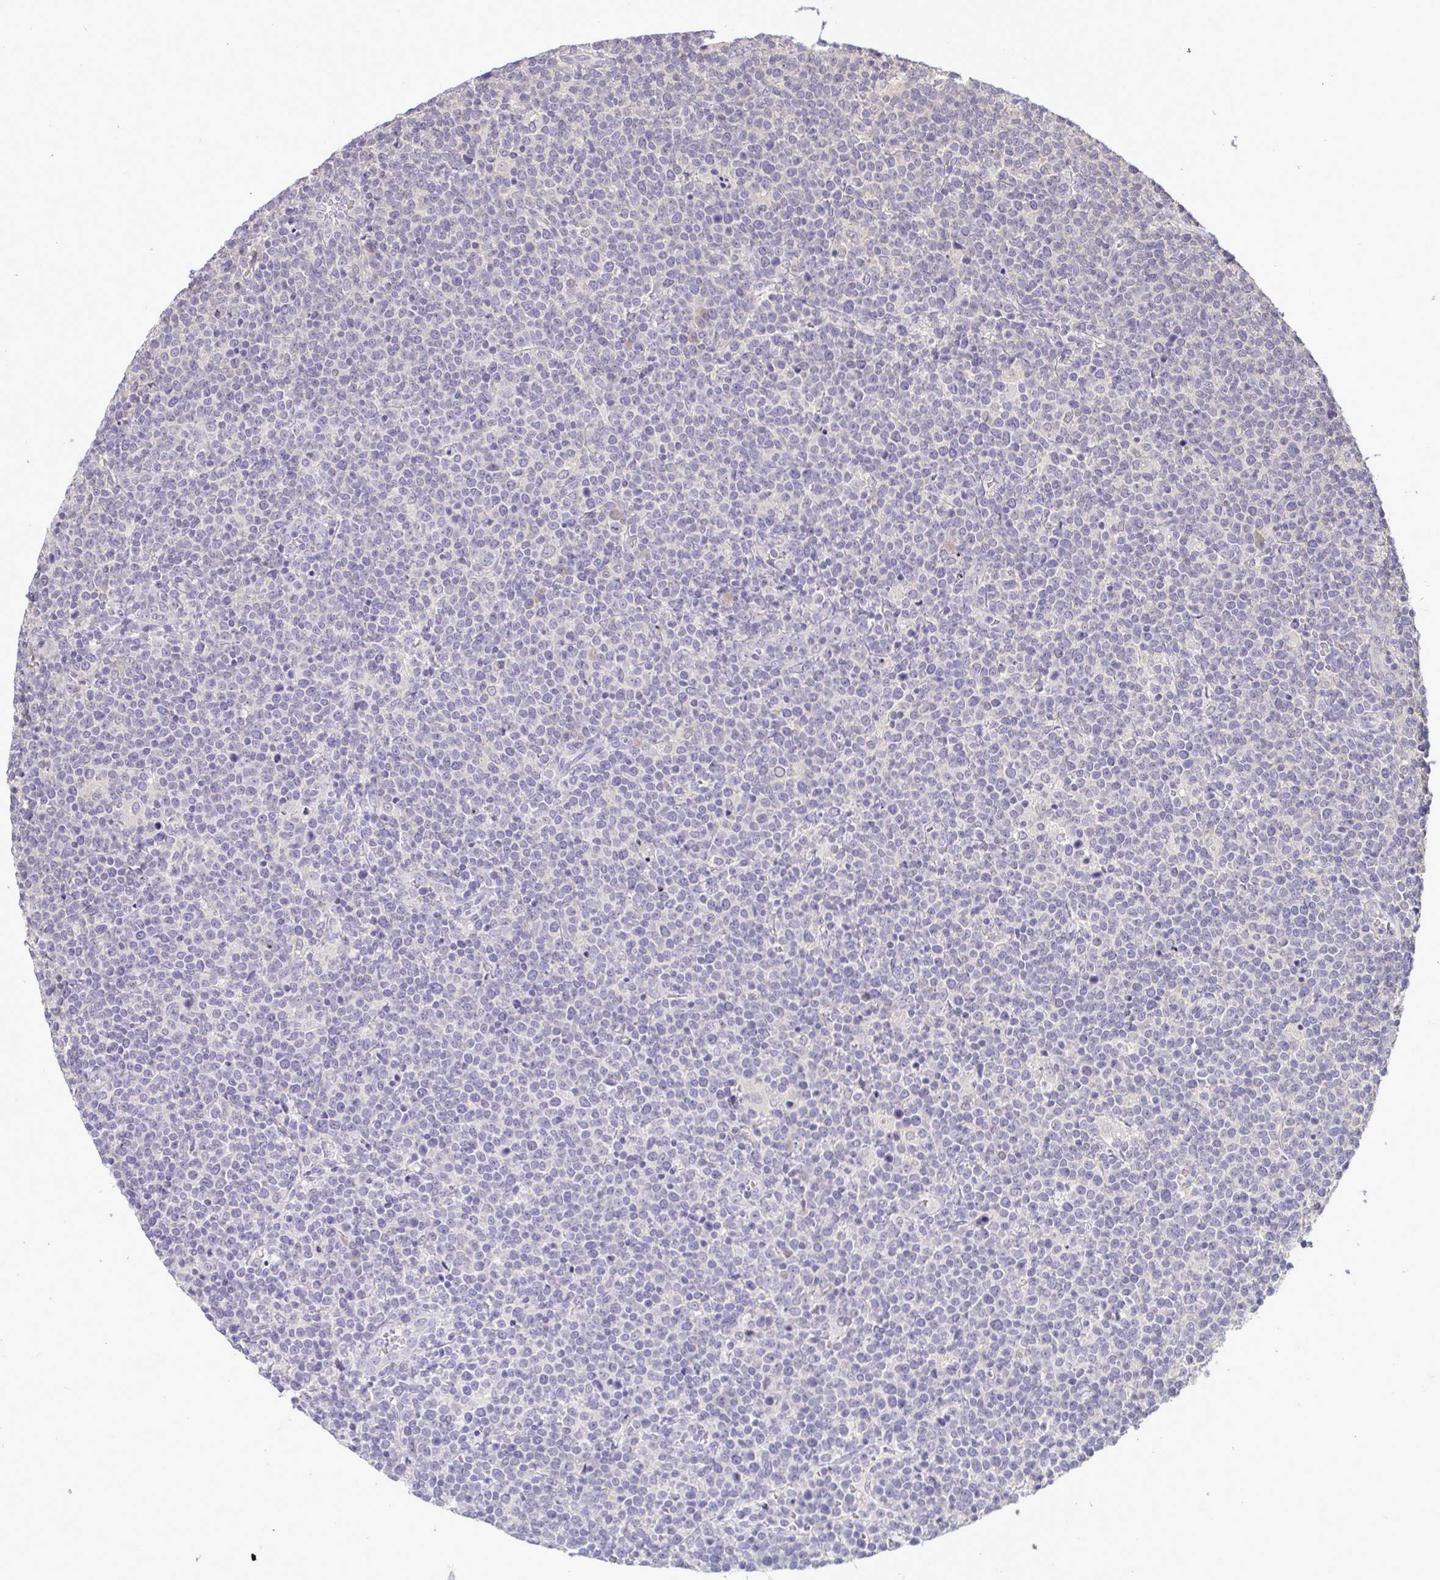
{"staining": {"intensity": "negative", "quantity": "none", "location": "none"}, "tissue": "lymphoma", "cell_type": "Tumor cells", "image_type": "cancer", "snomed": [{"axis": "morphology", "description": "Malignant lymphoma, non-Hodgkin's type, High grade"}, {"axis": "topography", "description": "Lymph node"}], "caption": "DAB (3,3'-diaminobenzidine) immunohistochemical staining of human malignant lymphoma, non-Hodgkin's type (high-grade) exhibits no significant staining in tumor cells.", "gene": "TMEM41A", "patient": {"sex": "male", "age": 61}}